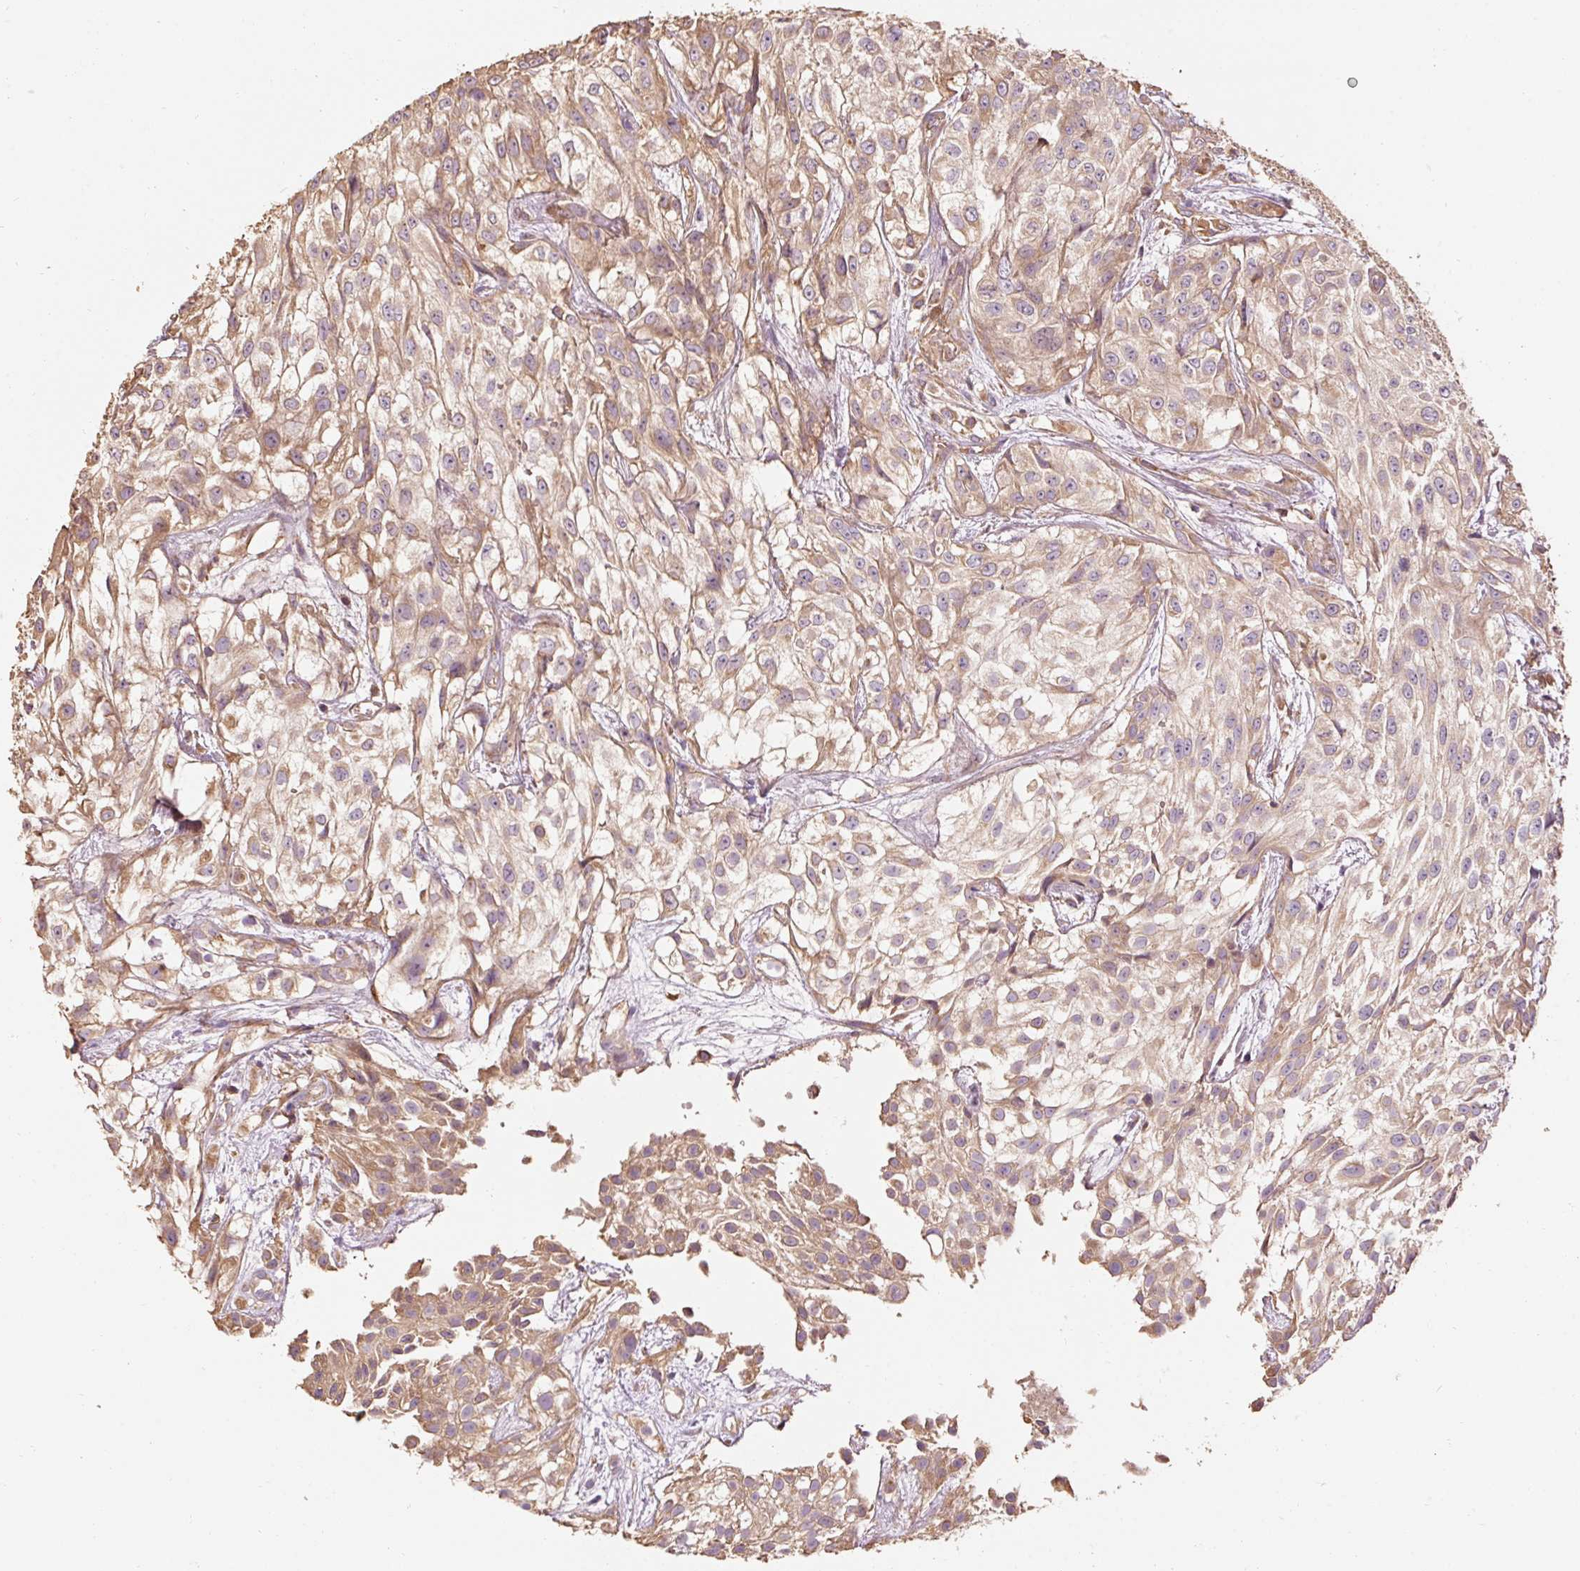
{"staining": {"intensity": "moderate", "quantity": ">75%", "location": "cytoplasmic/membranous"}, "tissue": "urothelial cancer", "cell_type": "Tumor cells", "image_type": "cancer", "snomed": [{"axis": "morphology", "description": "Urothelial carcinoma, High grade"}, {"axis": "topography", "description": "Urinary bladder"}], "caption": "Human urothelial cancer stained for a protein (brown) reveals moderate cytoplasmic/membranous positive positivity in about >75% of tumor cells.", "gene": "EFHC1", "patient": {"sex": "male", "age": 56}}